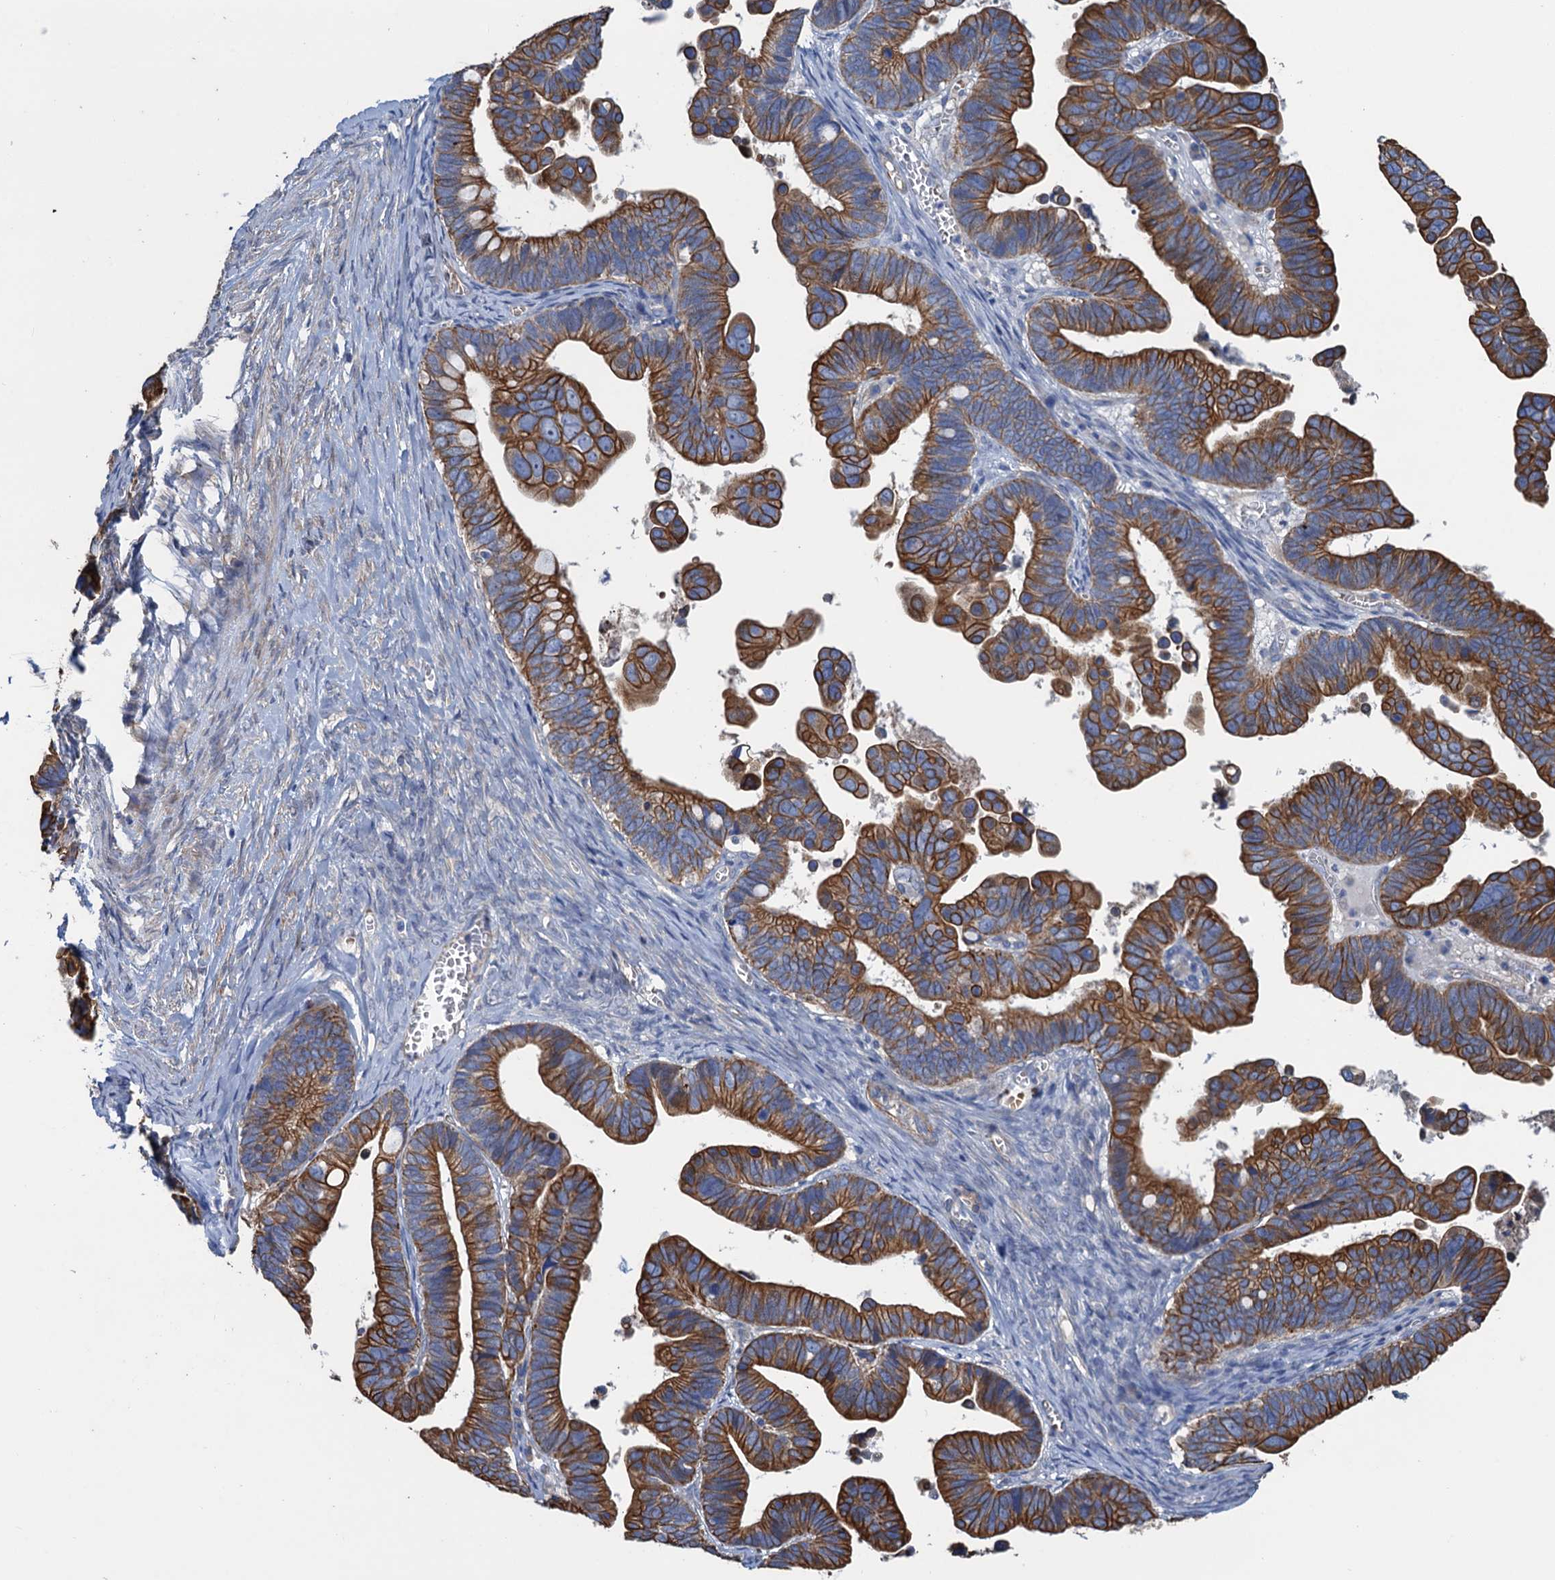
{"staining": {"intensity": "strong", "quantity": ">75%", "location": "cytoplasmic/membranous"}, "tissue": "ovarian cancer", "cell_type": "Tumor cells", "image_type": "cancer", "snomed": [{"axis": "morphology", "description": "Cystadenocarcinoma, serous, NOS"}, {"axis": "topography", "description": "Ovary"}], "caption": "IHC of human ovarian serous cystadenocarcinoma reveals high levels of strong cytoplasmic/membranous positivity in approximately >75% of tumor cells.", "gene": "SMCO3", "patient": {"sex": "female", "age": 56}}